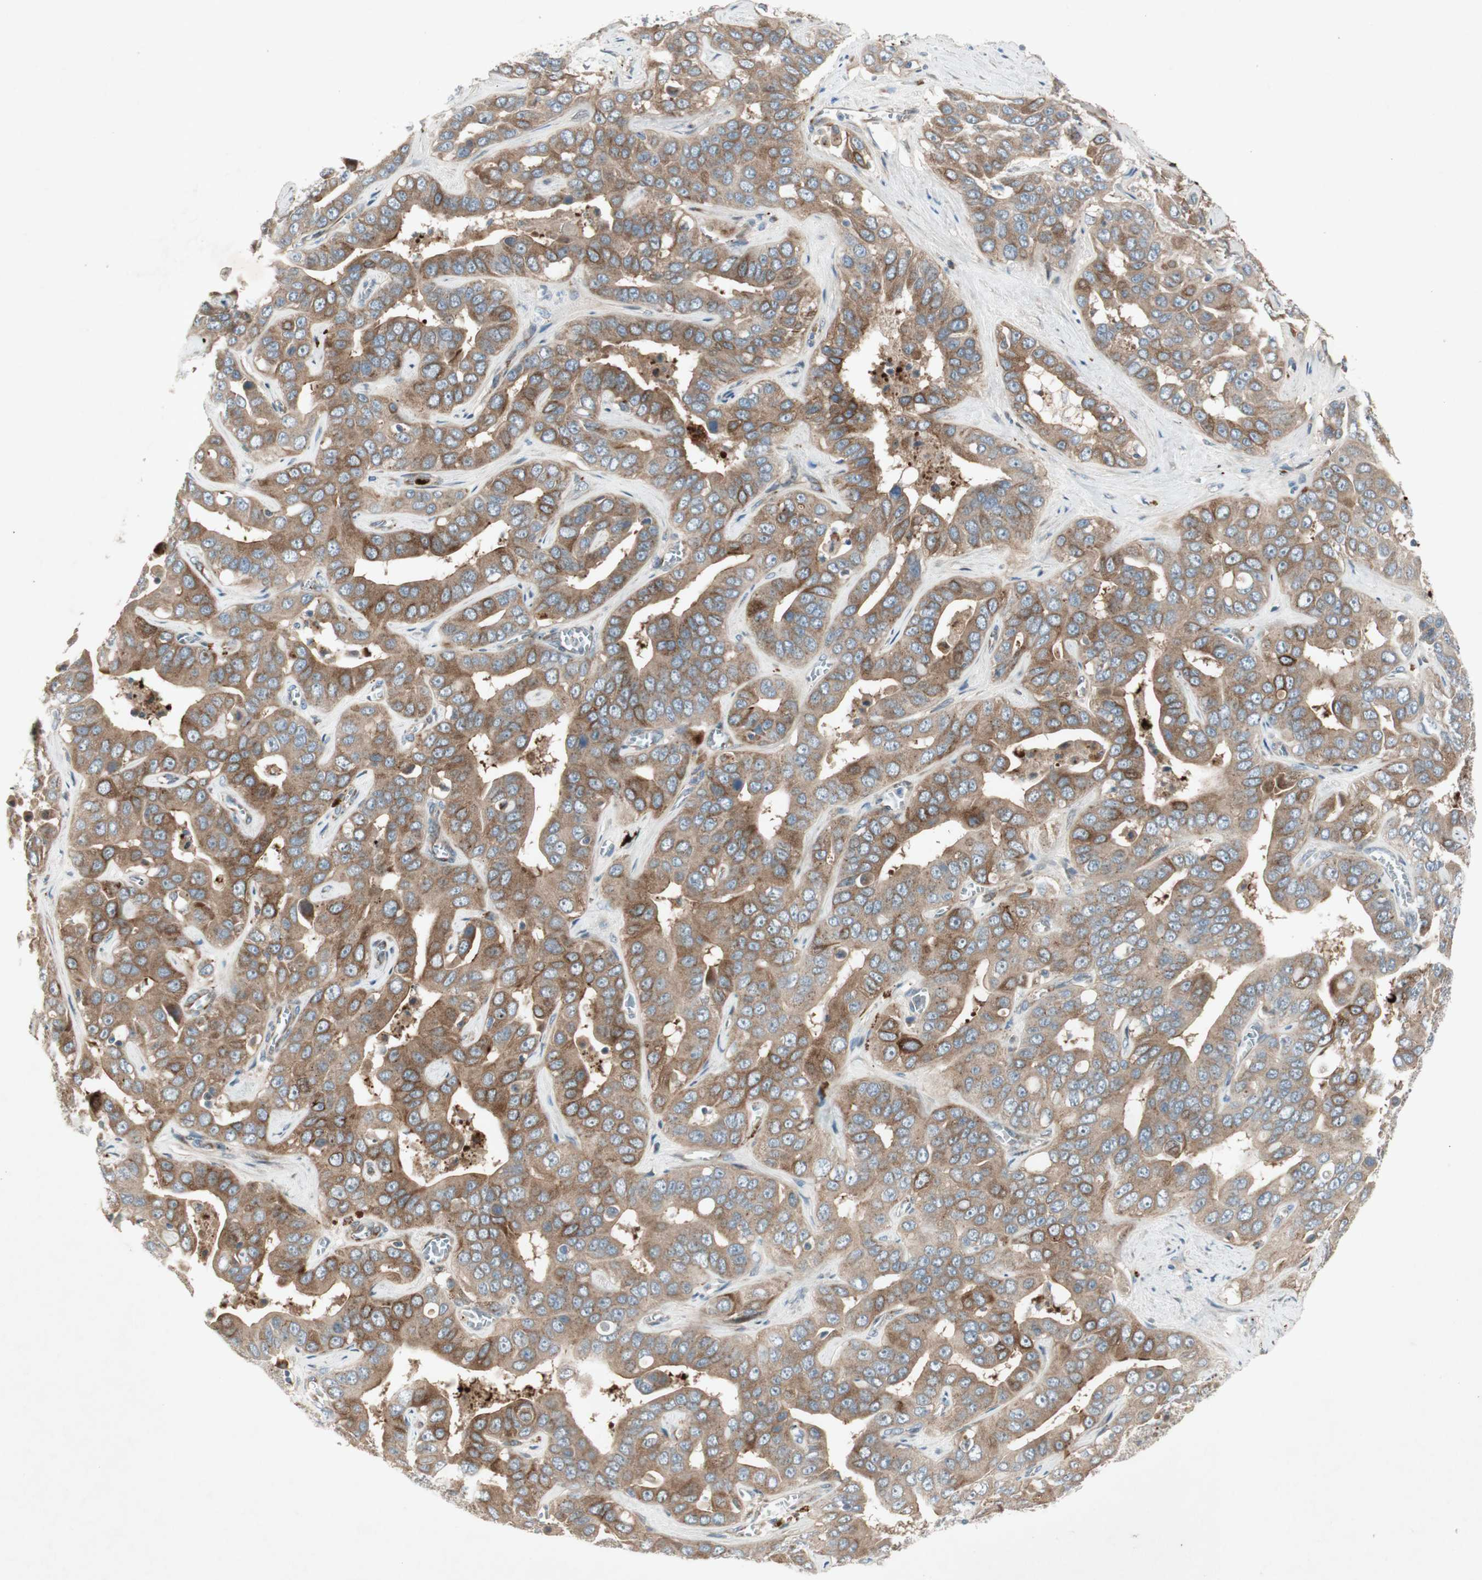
{"staining": {"intensity": "strong", "quantity": ">75%", "location": "cytoplasmic/membranous"}, "tissue": "liver cancer", "cell_type": "Tumor cells", "image_type": "cancer", "snomed": [{"axis": "morphology", "description": "Cholangiocarcinoma"}, {"axis": "topography", "description": "Liver"}], "caption": "A brown stain highlights strong cytoplasmic/membranous positivity of a protein in human liver cancer (cholangiocarcinoma) tumor cells. (IHC, brightfield microscopy, high magnification).", "gene": "APOO", "patient": {"sex": "female", "age": 52}}